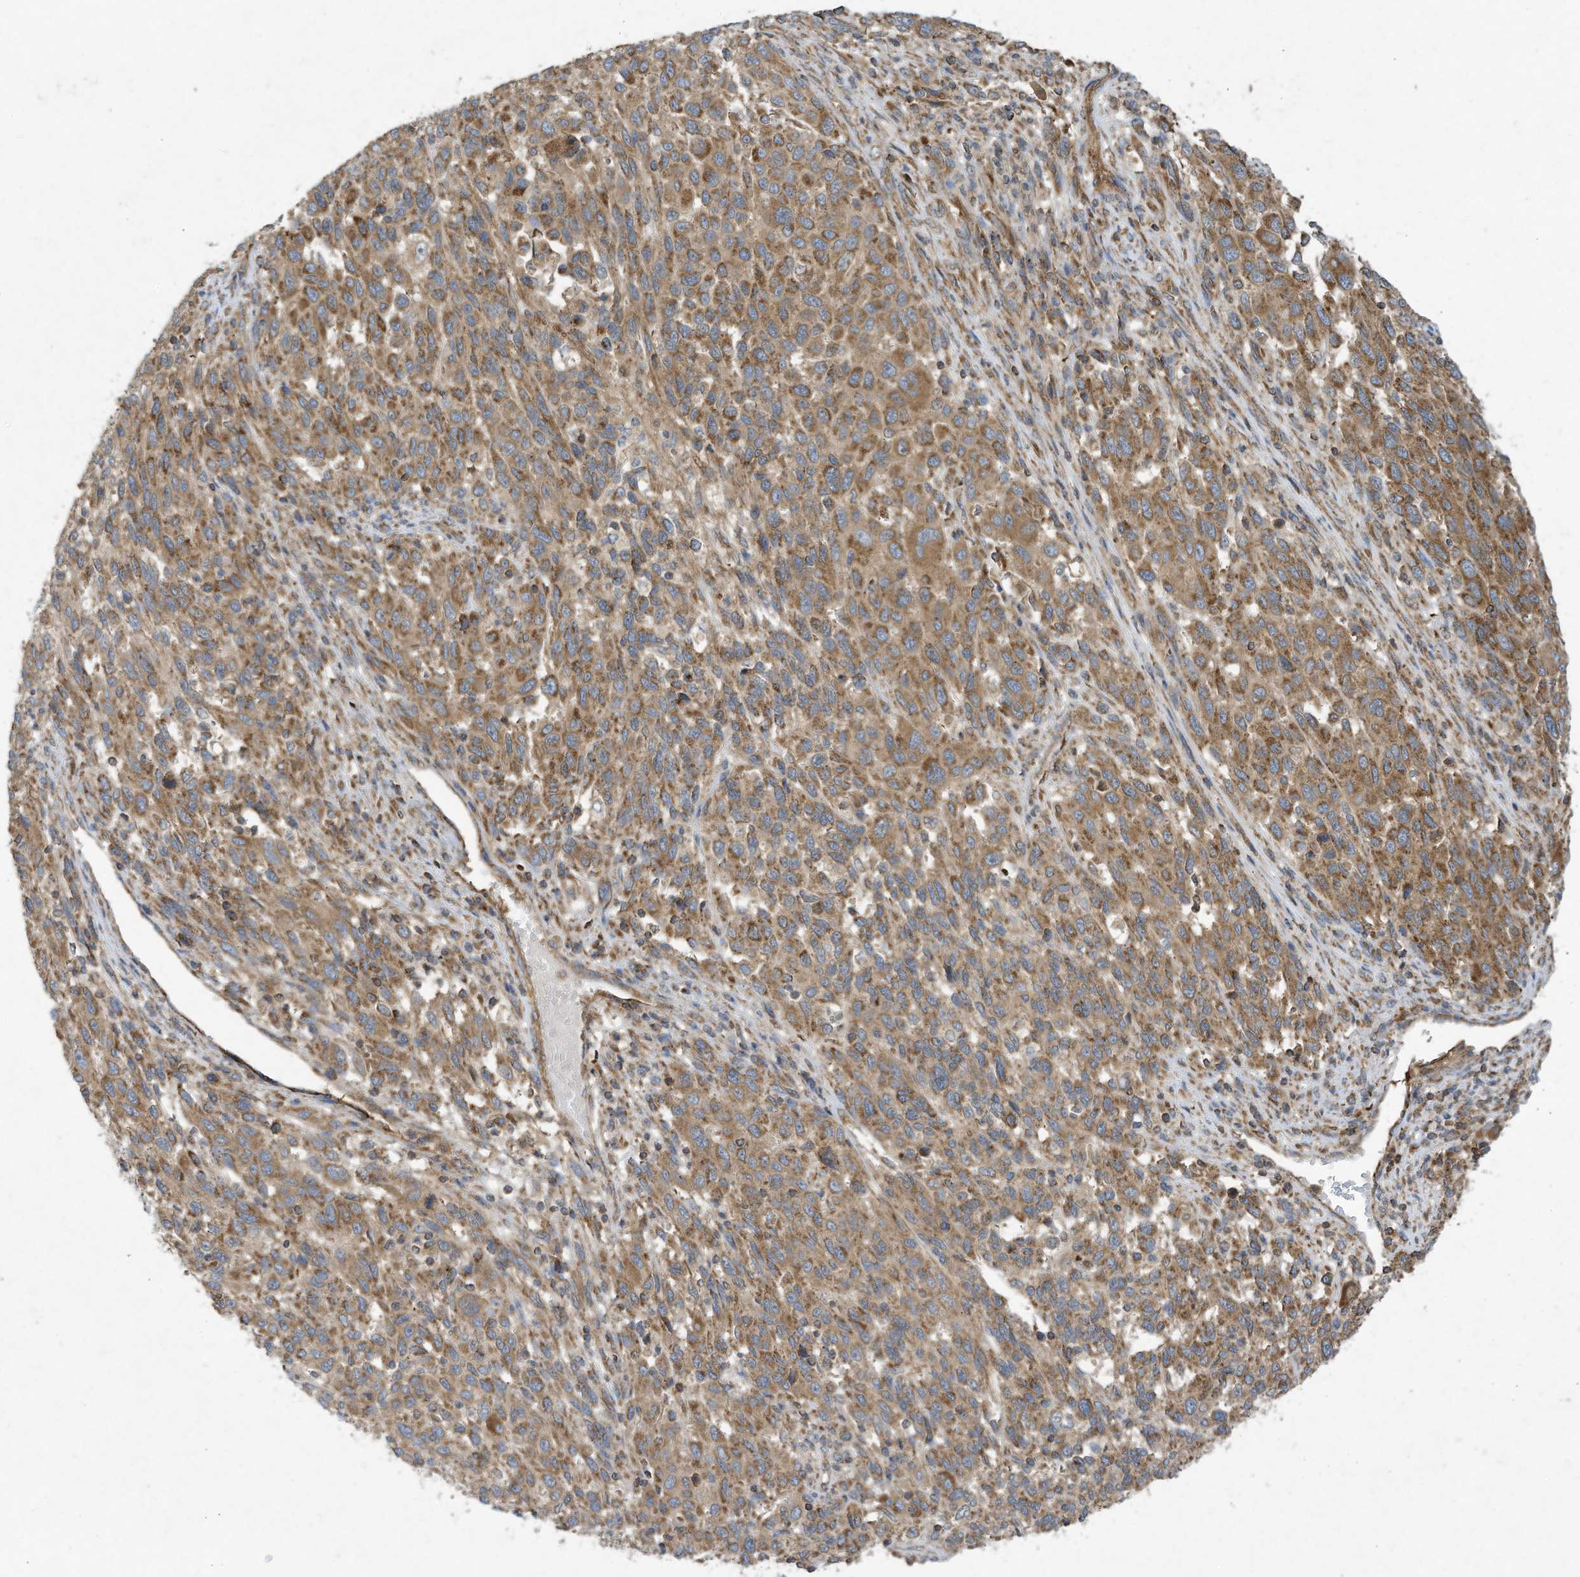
{"staining": {"intensity": "moderate", "quantity": ">75%", "location": "cytoplasmic/membranous"}, "tissue": "melanoma", "cell_type": "Tumor cells", "image_type": "cancer", "snomed": [{"axis": "morphology", "description": "Malignant melanoma, Metastatic site"}, {"axis": "topography", "description": "Lymph node"}], "caption": "Malignant melanoma (metastatic site) was stained to show a protein in brown. There is medium levels of moderate cytoplasmic/membranous positivity in approximately >75% of tumor cells.", "gene": "SYNJ2", "patient": {"sex": "male", "age": 61}}